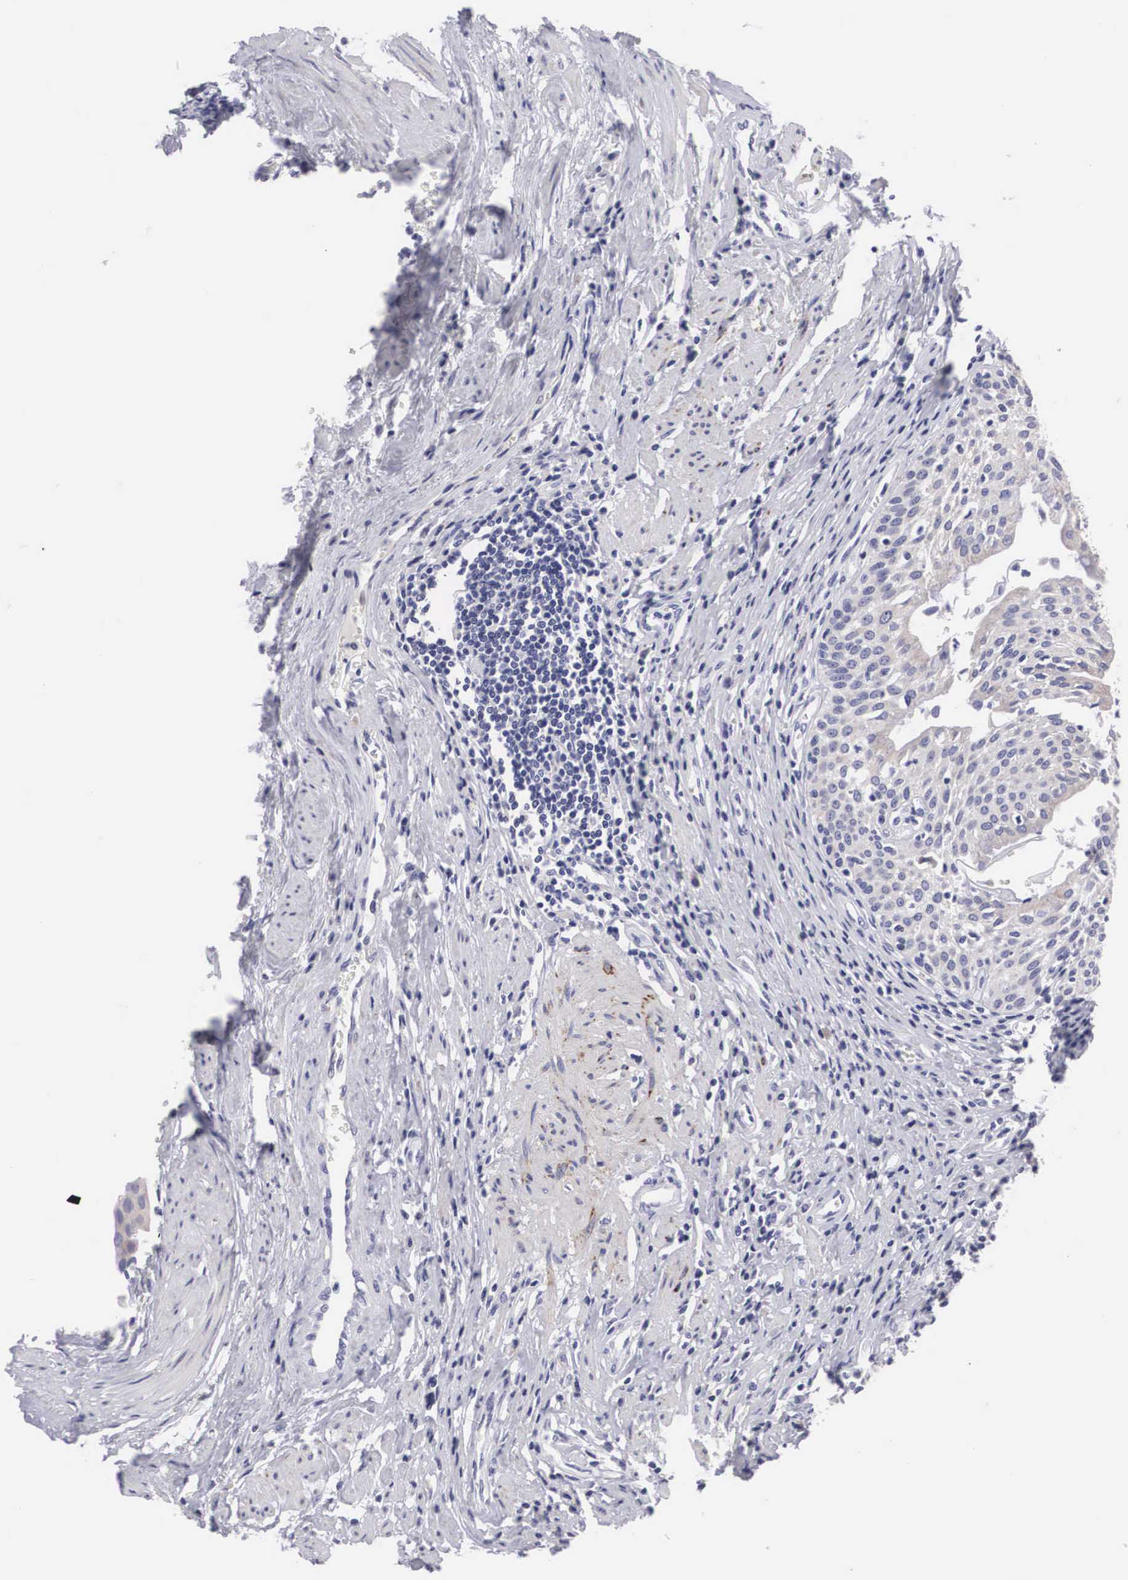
{"staining": {"intensity": "negative", "quantity": "none", "location": "none"}, "tissue": "urinary bladder", "cell_type": "Urothelial cells", "image_type": "normal", "snomed": [{"axis": "morphology", "description": "Normal tissue, NOS"}, {"axis": "topography", "description": "Urinary bladder"}], "caption": "Urothelial cells show no significant protein positivity in normal urinary bladder.", "gene": "ARMCX3", "patient": {"sex": "female", "age": 39}}